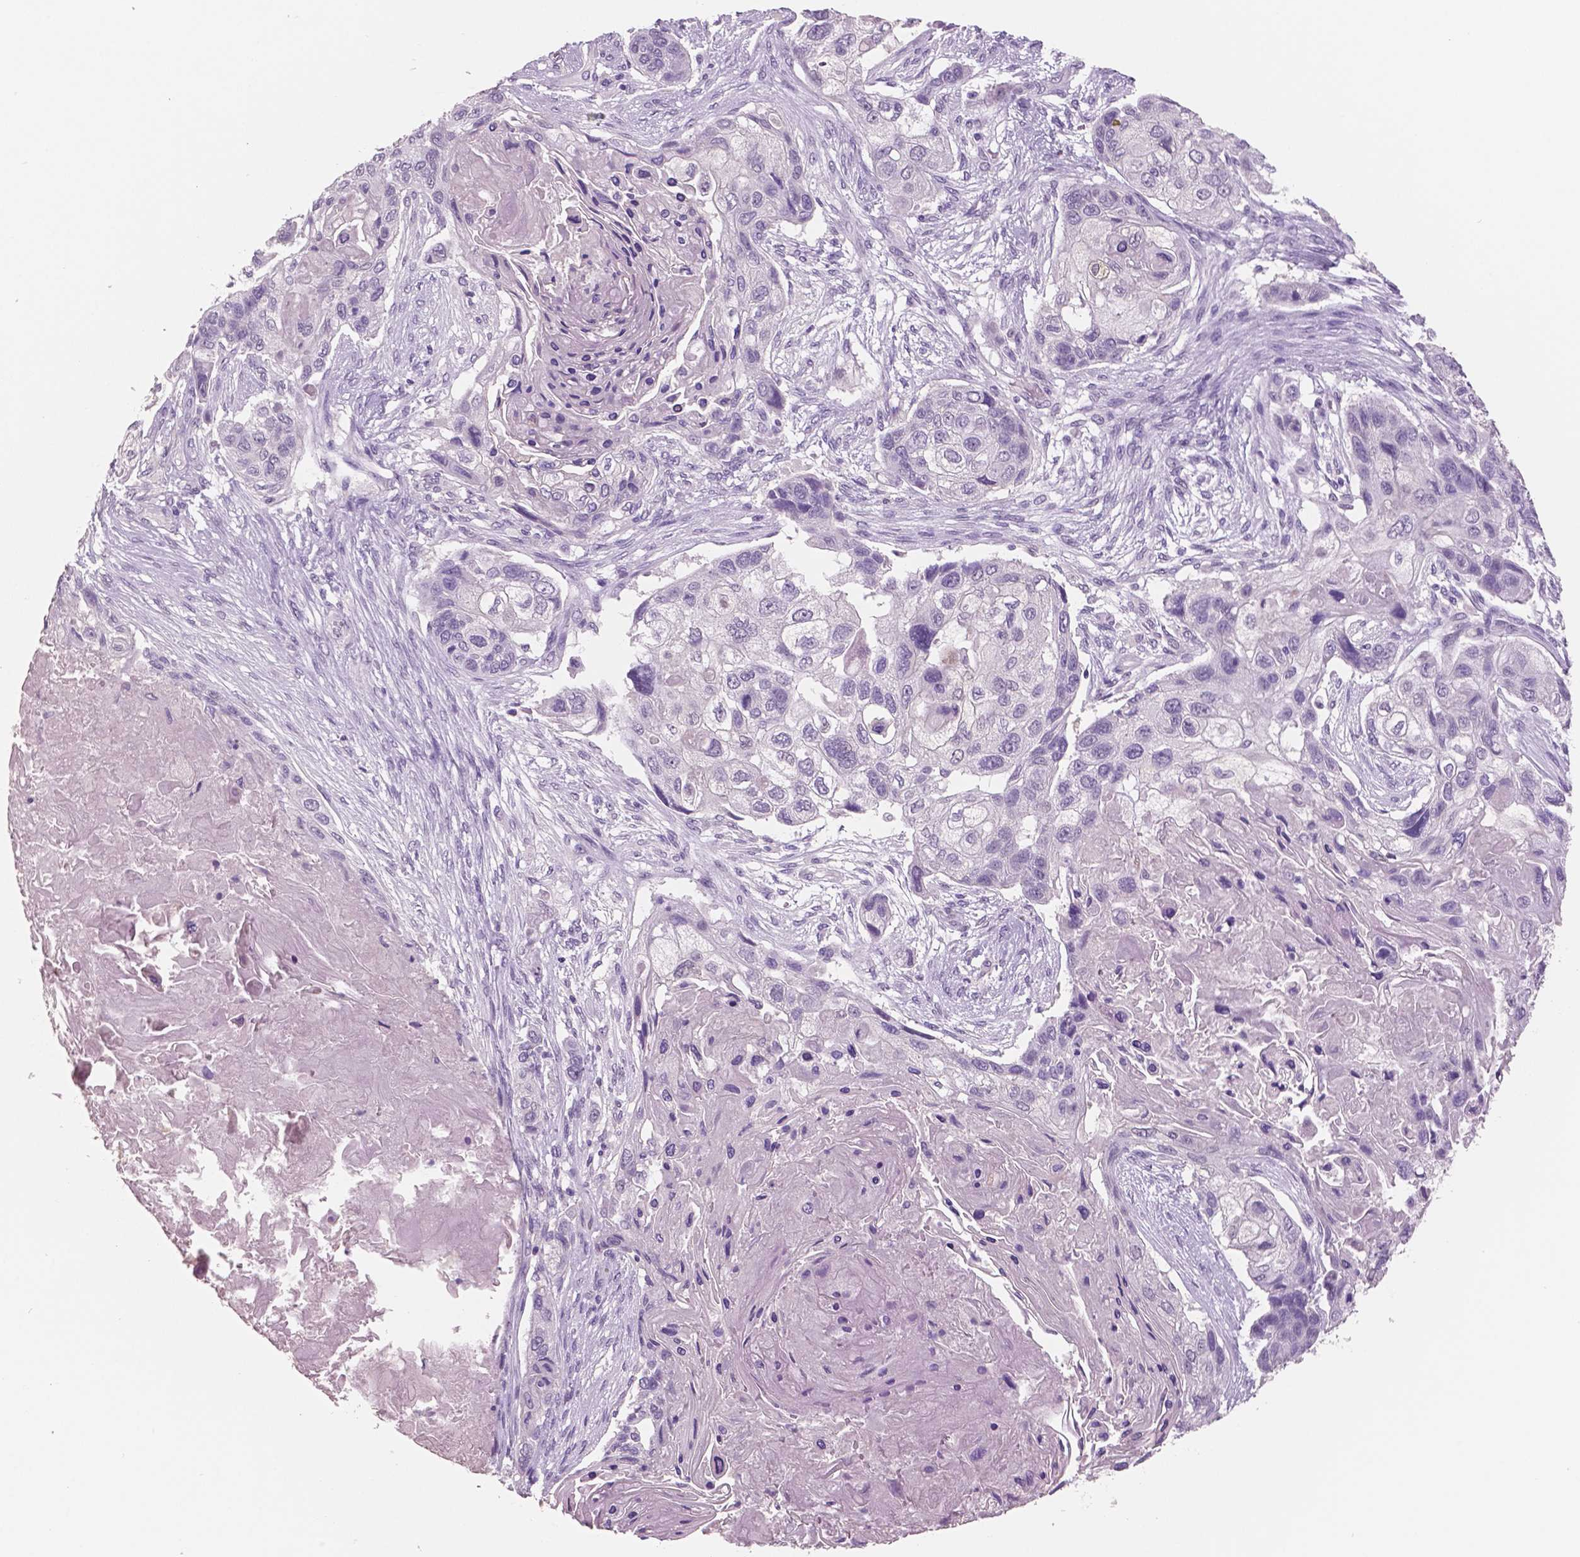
{"staining": {"intensity": "negative", "quantity": "none", "location": "none"}, "tissue": "lung cancer", "cell_type": "Tumor cells", "image_type": "cancer", "snomed": [{"axis": "morphology", "description": "Squamous cell carcinoma, NOS"}, {"axis": "topography", "description": "Lung"}], "caption": "Lung cancer (squamous cell carcinoma) was stained to show a protein in brown. There is no significant positivity in tumor cells.", "gene": "NECAB2", "patient": {"sex": "male", "age": 69}}